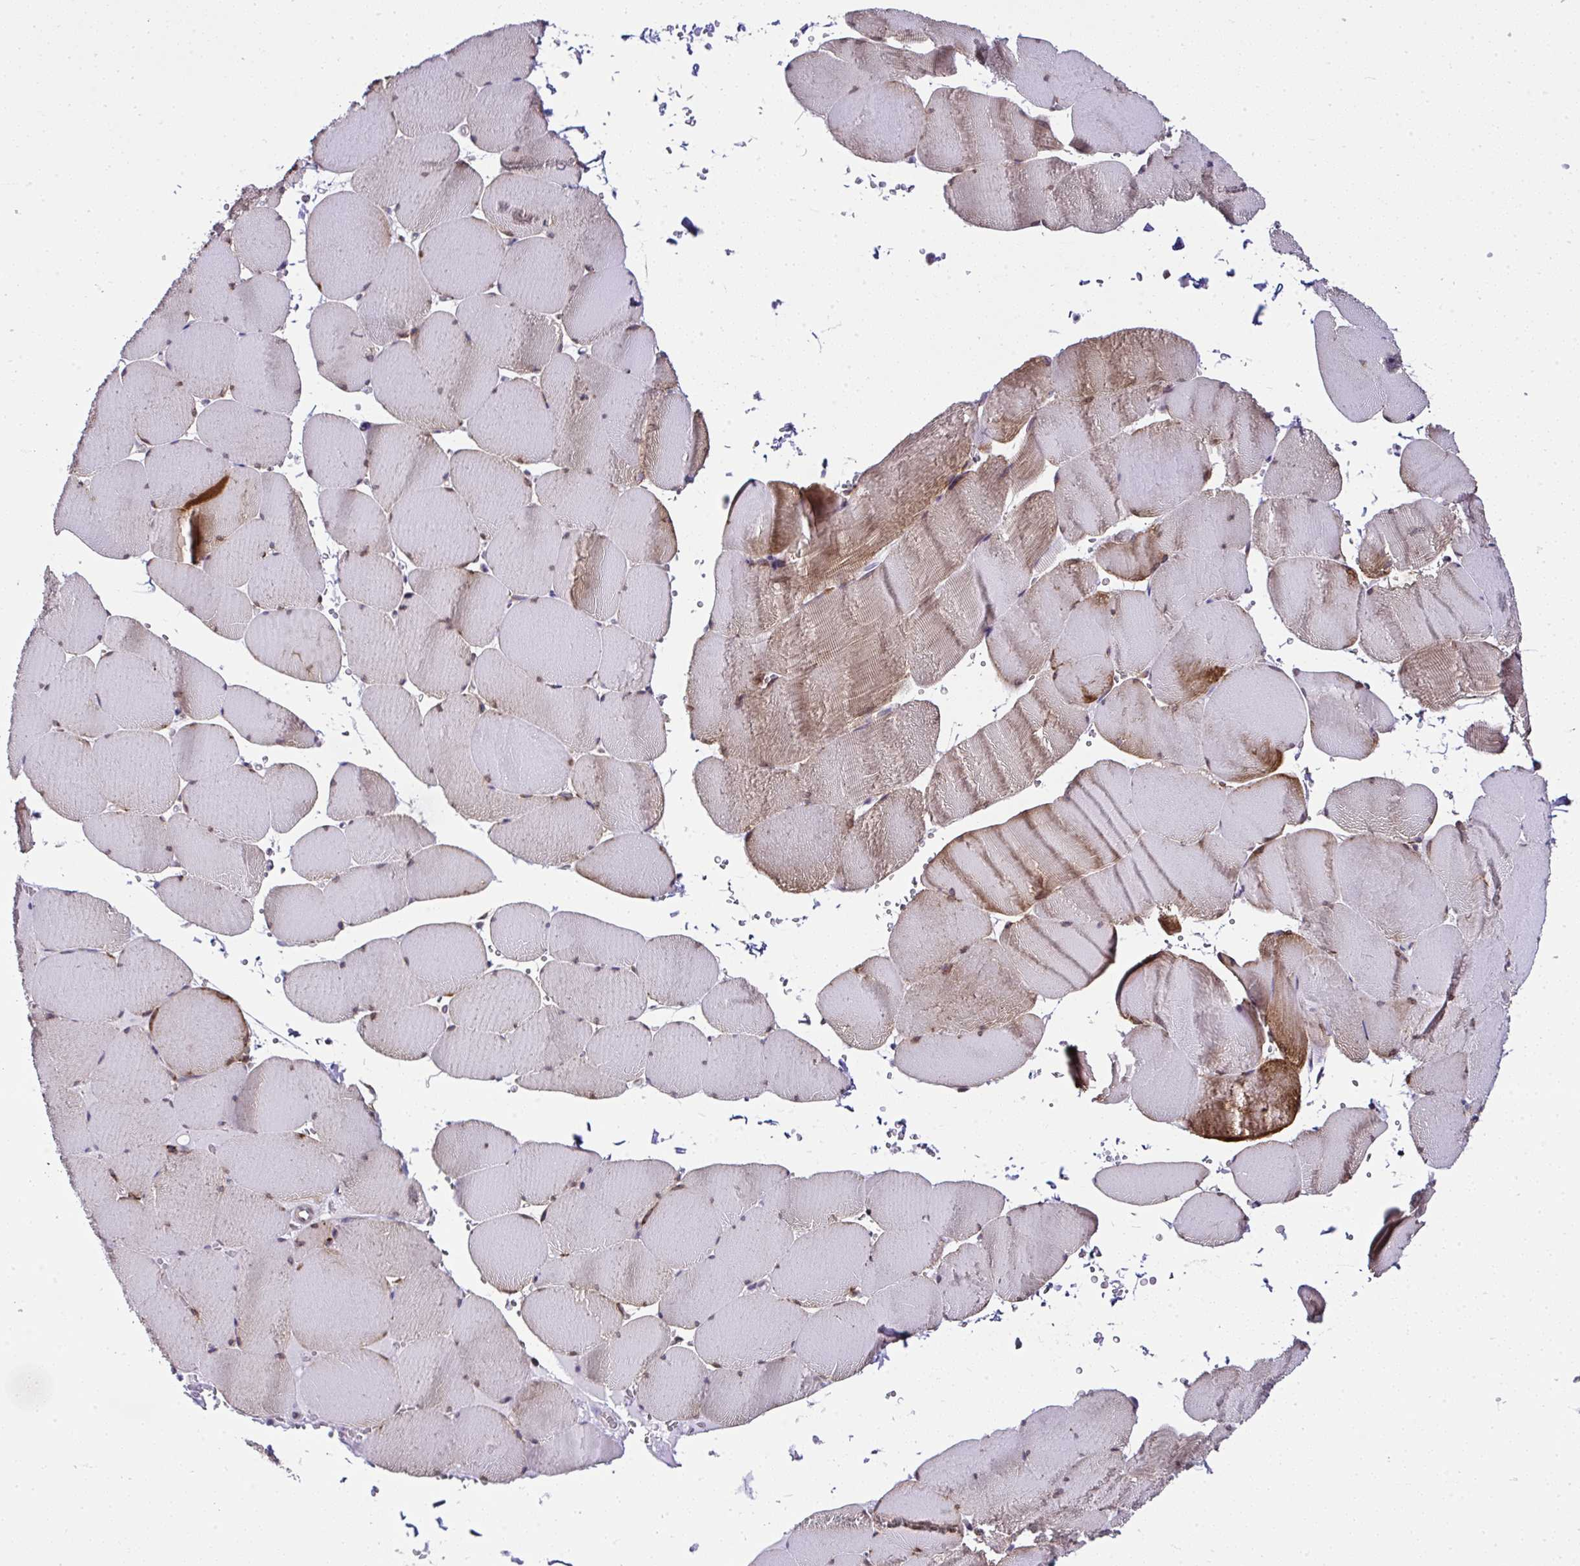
{"staining": {"intensity": "moderate", "quantity": "<25%", "location": "cytoplasmic/membranous"}, "tissue": "skeletal muscle", "cell_type": "Myocytes", "image_type": "normal", "snomed": [{"axis": "morphology", "description": "Normal tissue, NOS"}, {"axis": "topography", "description": "Skeletal muscle"}, {"axis": "topography", "description": "Head-Neck"}], "caption": "IHC of unremarkable skeletal muscle displays low levels of moderate cytoplasmic/membranous expression in about <25% of myocytes. The staining was performed using DAB to visualize the protein expression in brown, while the nuclei were stained in blue with hematoxylin (Magnification: 20x).", "gene": "RPS7", "patient": {"sex": "male", "age": 66}}